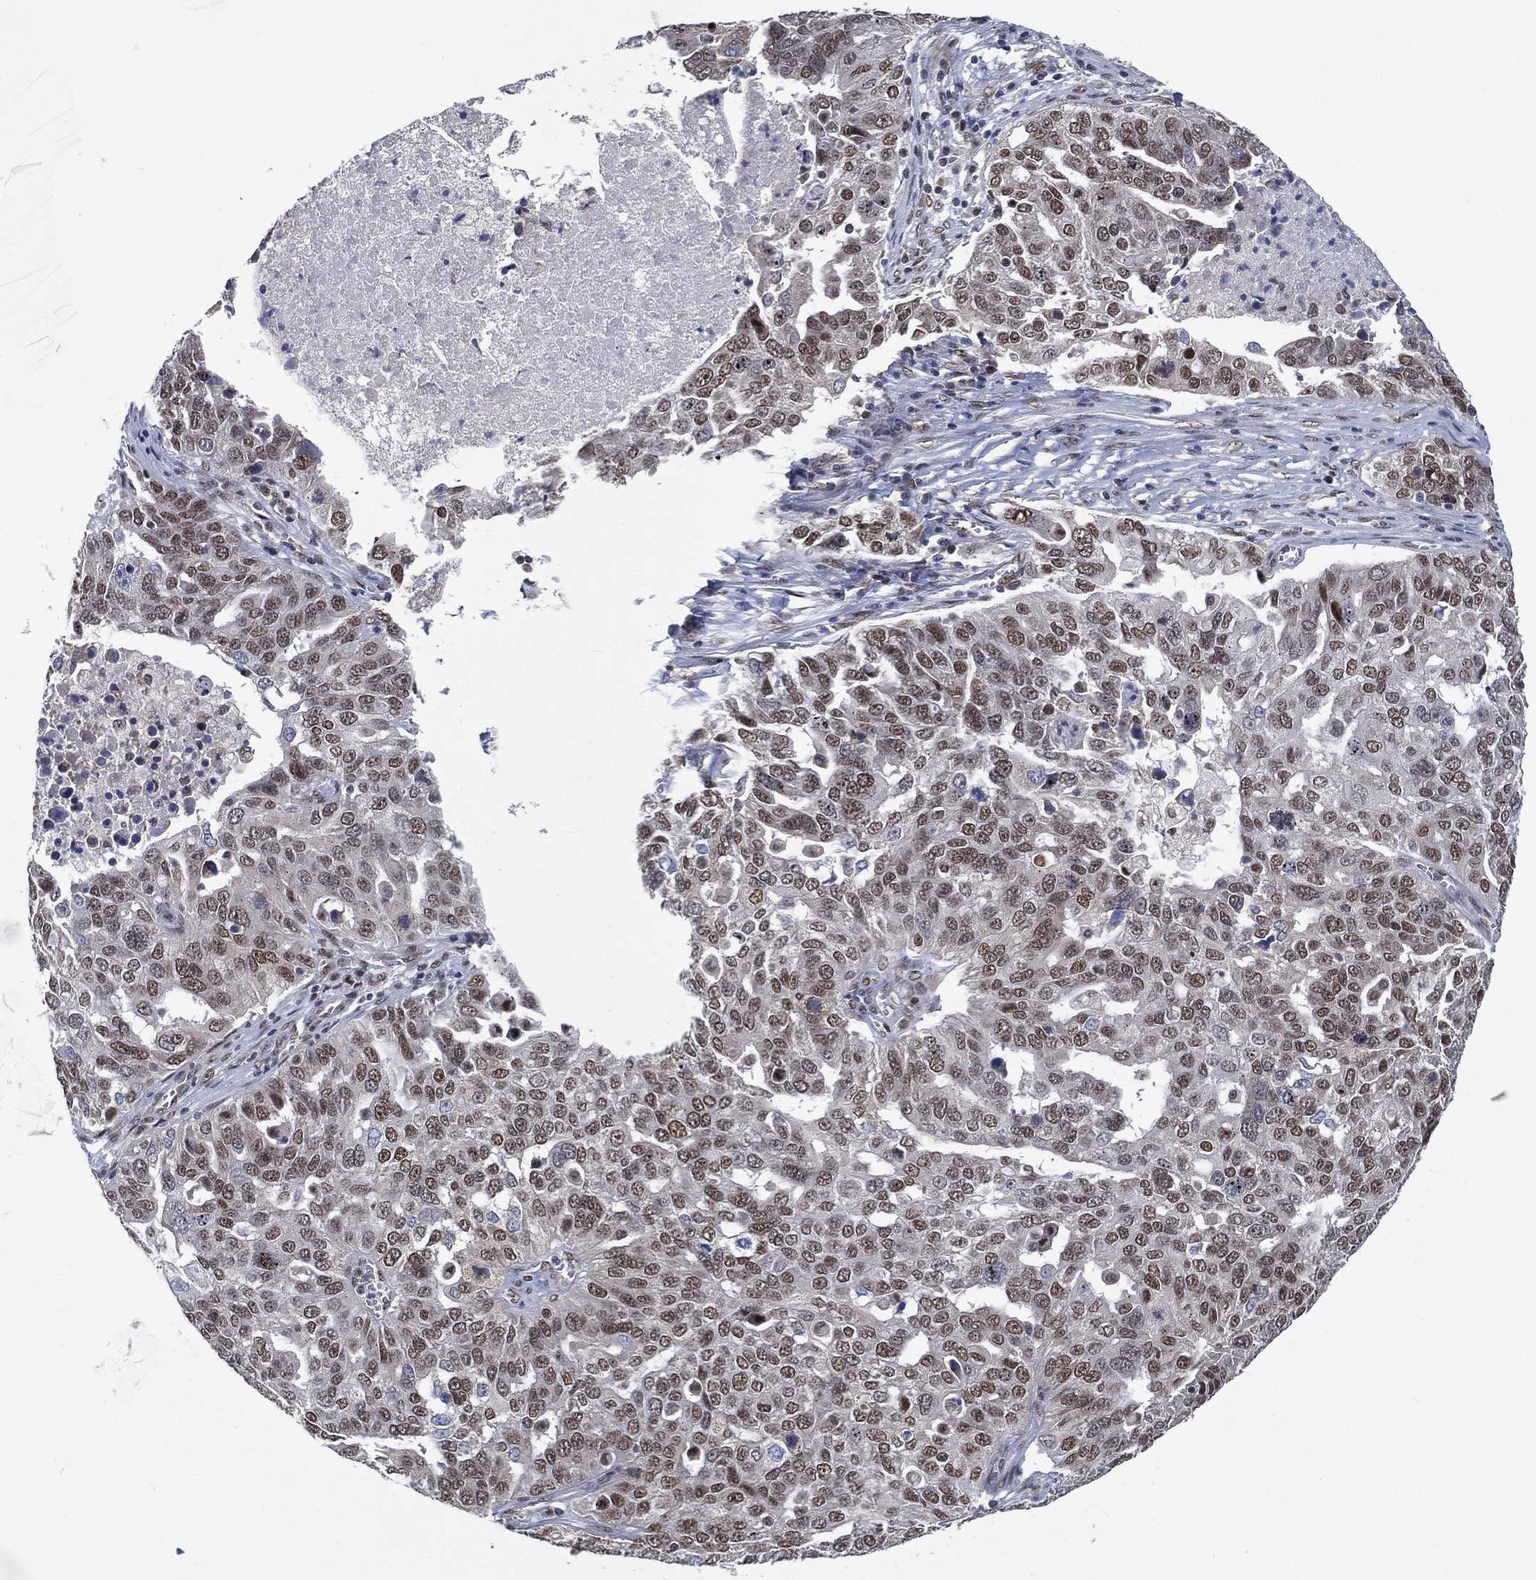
{"staining": {"intensity": "moderate", "quantity": ">75%", "location": "nuclear"}, "tissue": "ovarian cancer", "cell_type": "Tumor cells", "image_type": "cancer", "snomed": [{"axis": "morphology", "description": "Carcinoma, endometroid"}, {"axis": "topography", "description": "Soft tissue"}, {"axis": "topography", "description": "Ovary"}], "caption": "IHC of human ovarian cancer (endometroid carcinoma) shows medium levels of moderate nuclear positivity in about >75% of tumor cells. The staining was performed using DAB (3,3'-diaminobenzidine), with brown indicating positive protein expression. Nuclei are stained blue with hematoxylin.", "gene": "YLPM1", "patient": {"sex": "female", "age": 52}}